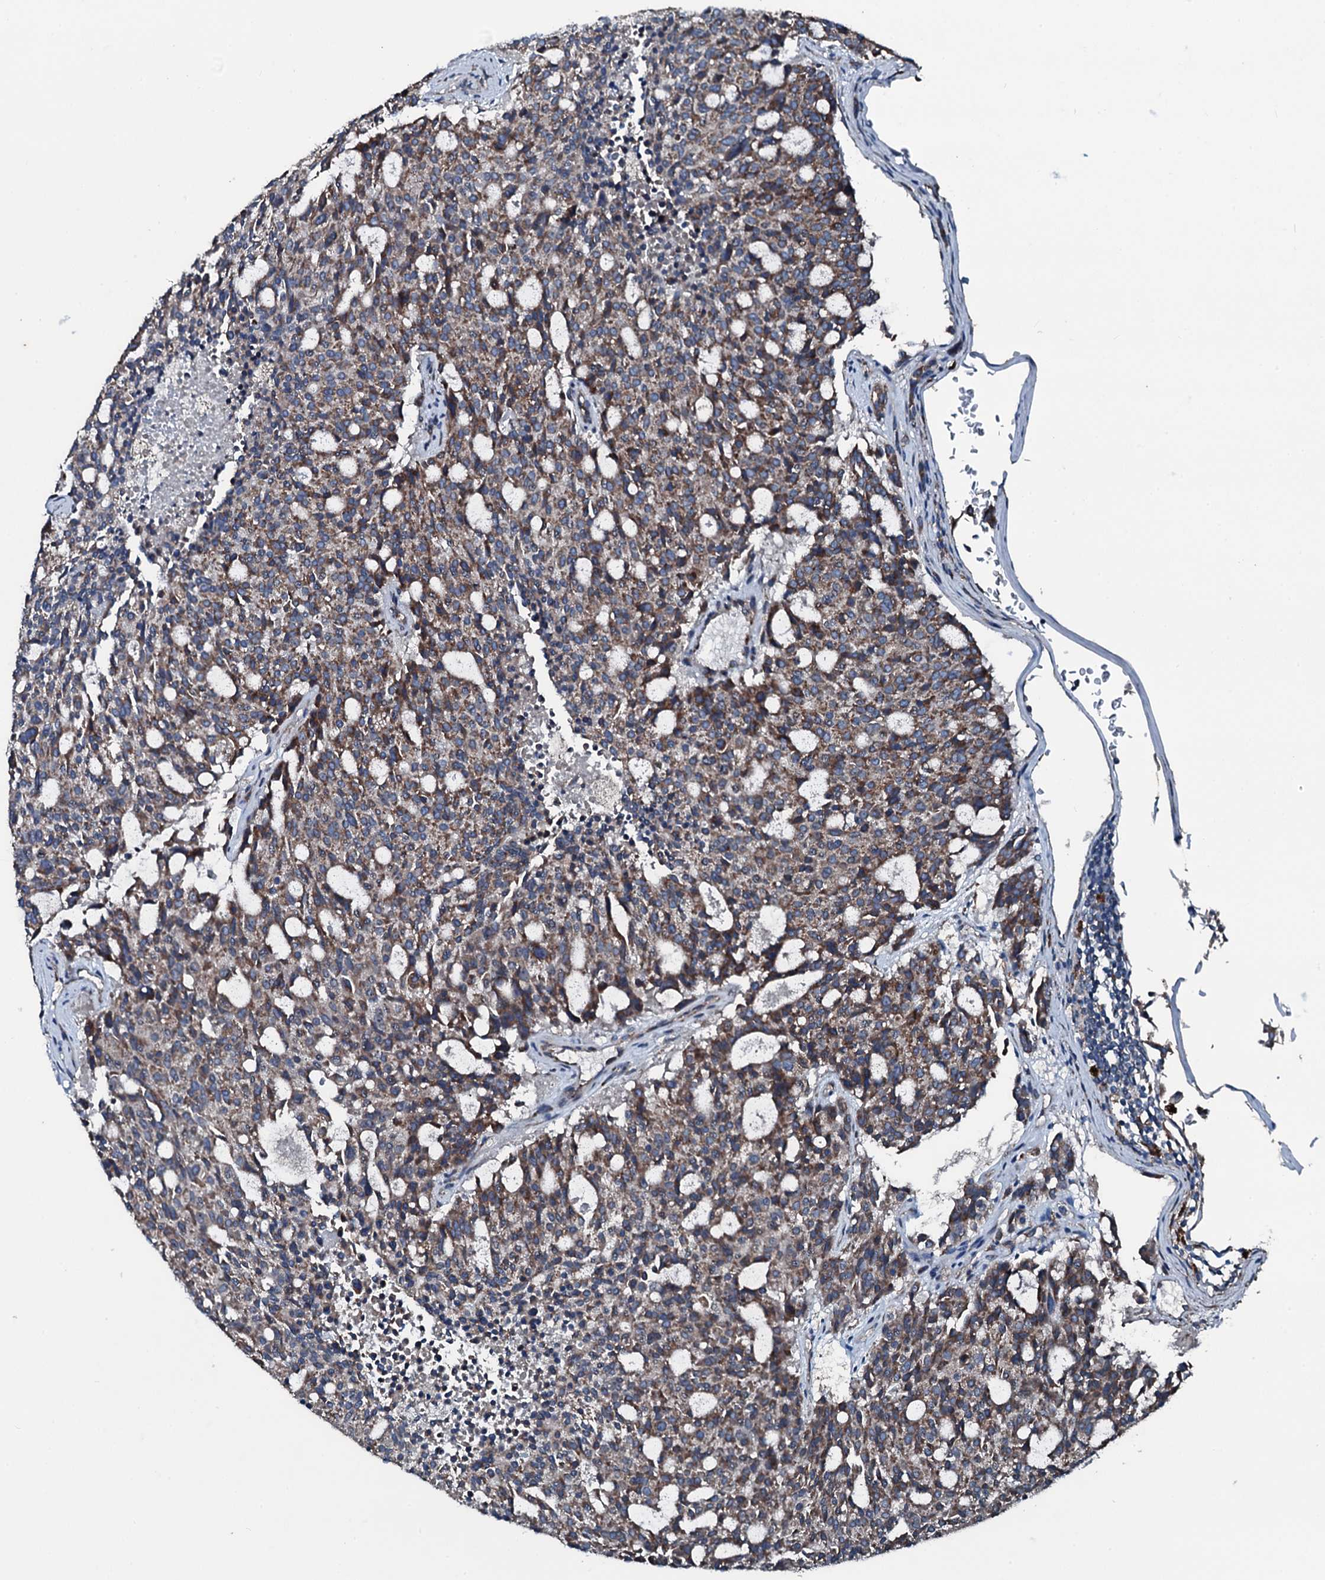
{"staining": {"intensity": "moderate", "quantity": ">75%", "location": "cytoplasmic/membranous"}, "tissue": "carcinoid", "cell_type": "Tumor cells", "image_type": "cancer", "snomed": [{"axis": "morphology", "description": "Carcinoid, malignant, NOS"}, {"axis": "topography", "description": "Pancreas"}], "caption": "The photomicrograph reveals staining of carcinoid, revealing moderate cytoplasmic/membranous protein staining (brown color) within tumor cells. The protein of interest is stained brown, and the nuclei are stained in blue (DAB IHC with brightfield microscopy, high magnification).", "gene": "ACSS3", "patient": {"sex": "female", "age": 54}}